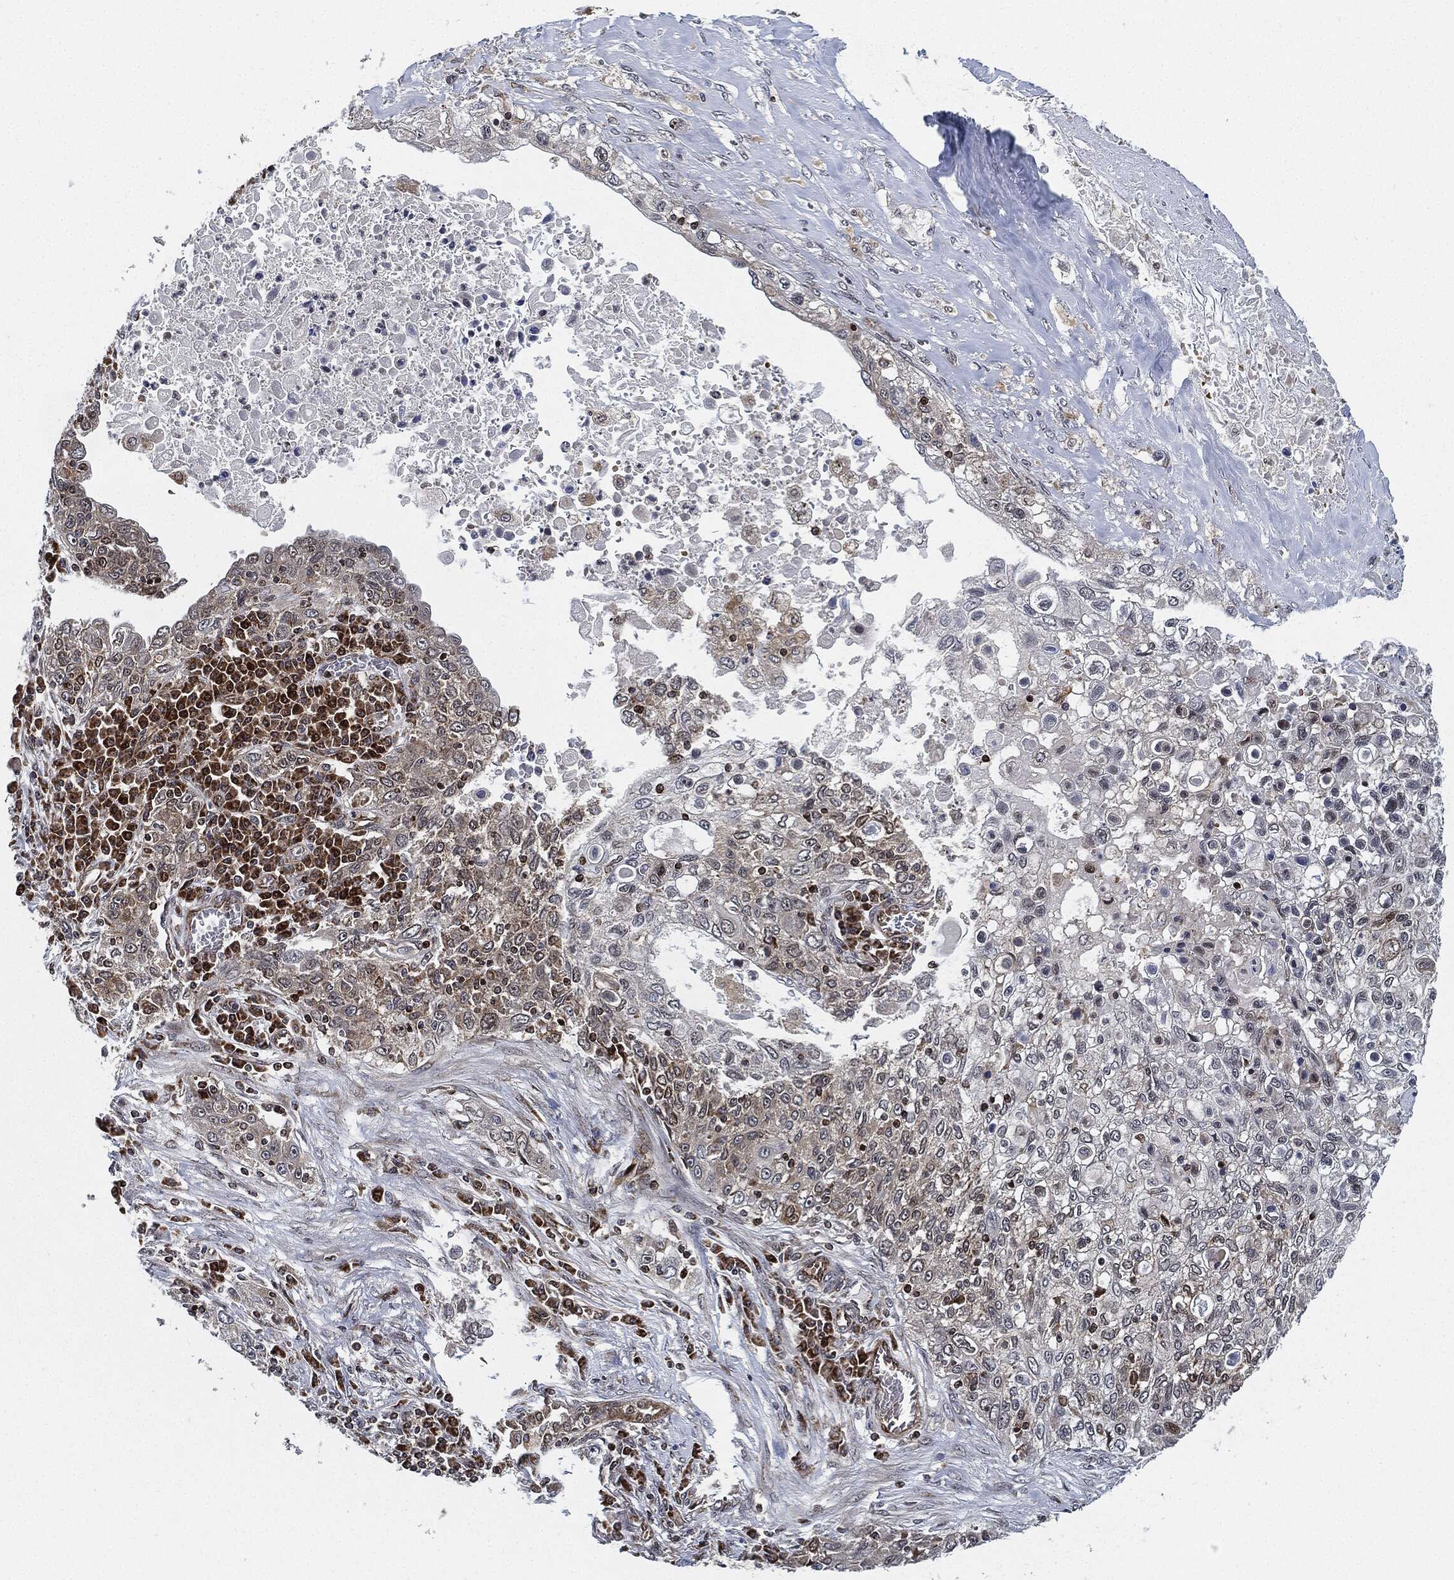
{"staining": {"intensity": "weak", "quantity": "25%-75%", "location": "cytoplasmic/membranous"}, "tissue": "lung cancer", "cell_type": "Tumor cells", "image_type": "cancer", "snomed": [{"axis": "morphology", "description": "Squamous cell carcinoma, NOS"}, {"axis": "topography", "description": "Lung"}], "caption": "Immunohistochemistry (IHC) histopathology image of lung cancer stained for a protein (brown), which demonstrates low levels of weak cytoplasmic/membranous expression in approximately 25%-75% of tumor cells.", "gene": "RNASEL", "patient": {"sex": "female", "age": 69}}